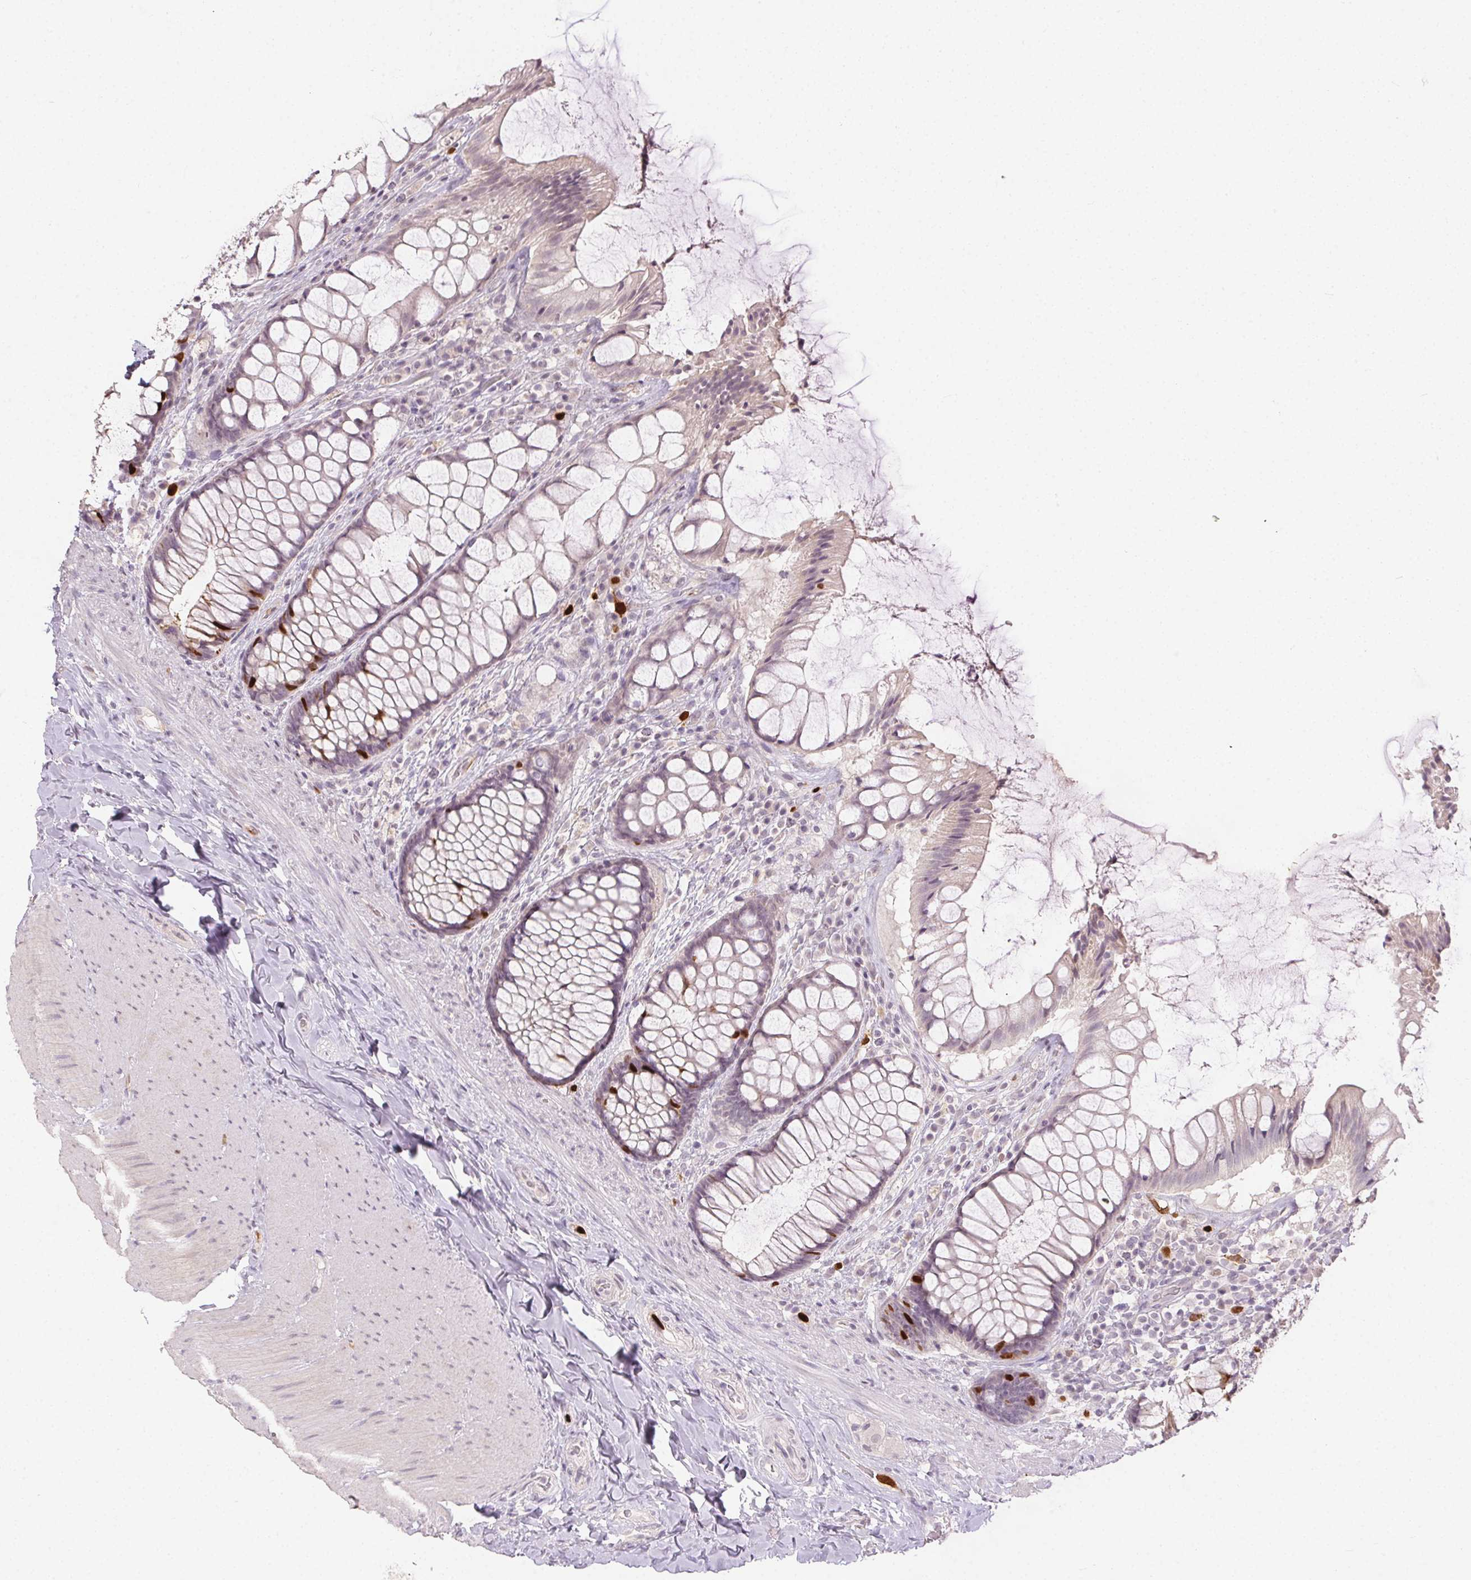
{"staining": {"intensity": "strong", "quantity": "<25%", "location": "nuclear"}, "tissue": "rectum", "cell_type": "Glandular cells", "image_type": "normal", "snomed": [{"axis": "morphology", "description": "Normal tissue, NOS"}, {"axis": "topography", "description": "Rectum"}], "caption": "Protein positivity by immunohistochemistry exhibits strong nuclear staining in approximately <25% of glandular cells in normal rectum.", "gene": "ANLN", "patient": {"sex": "female", "age": 58}}